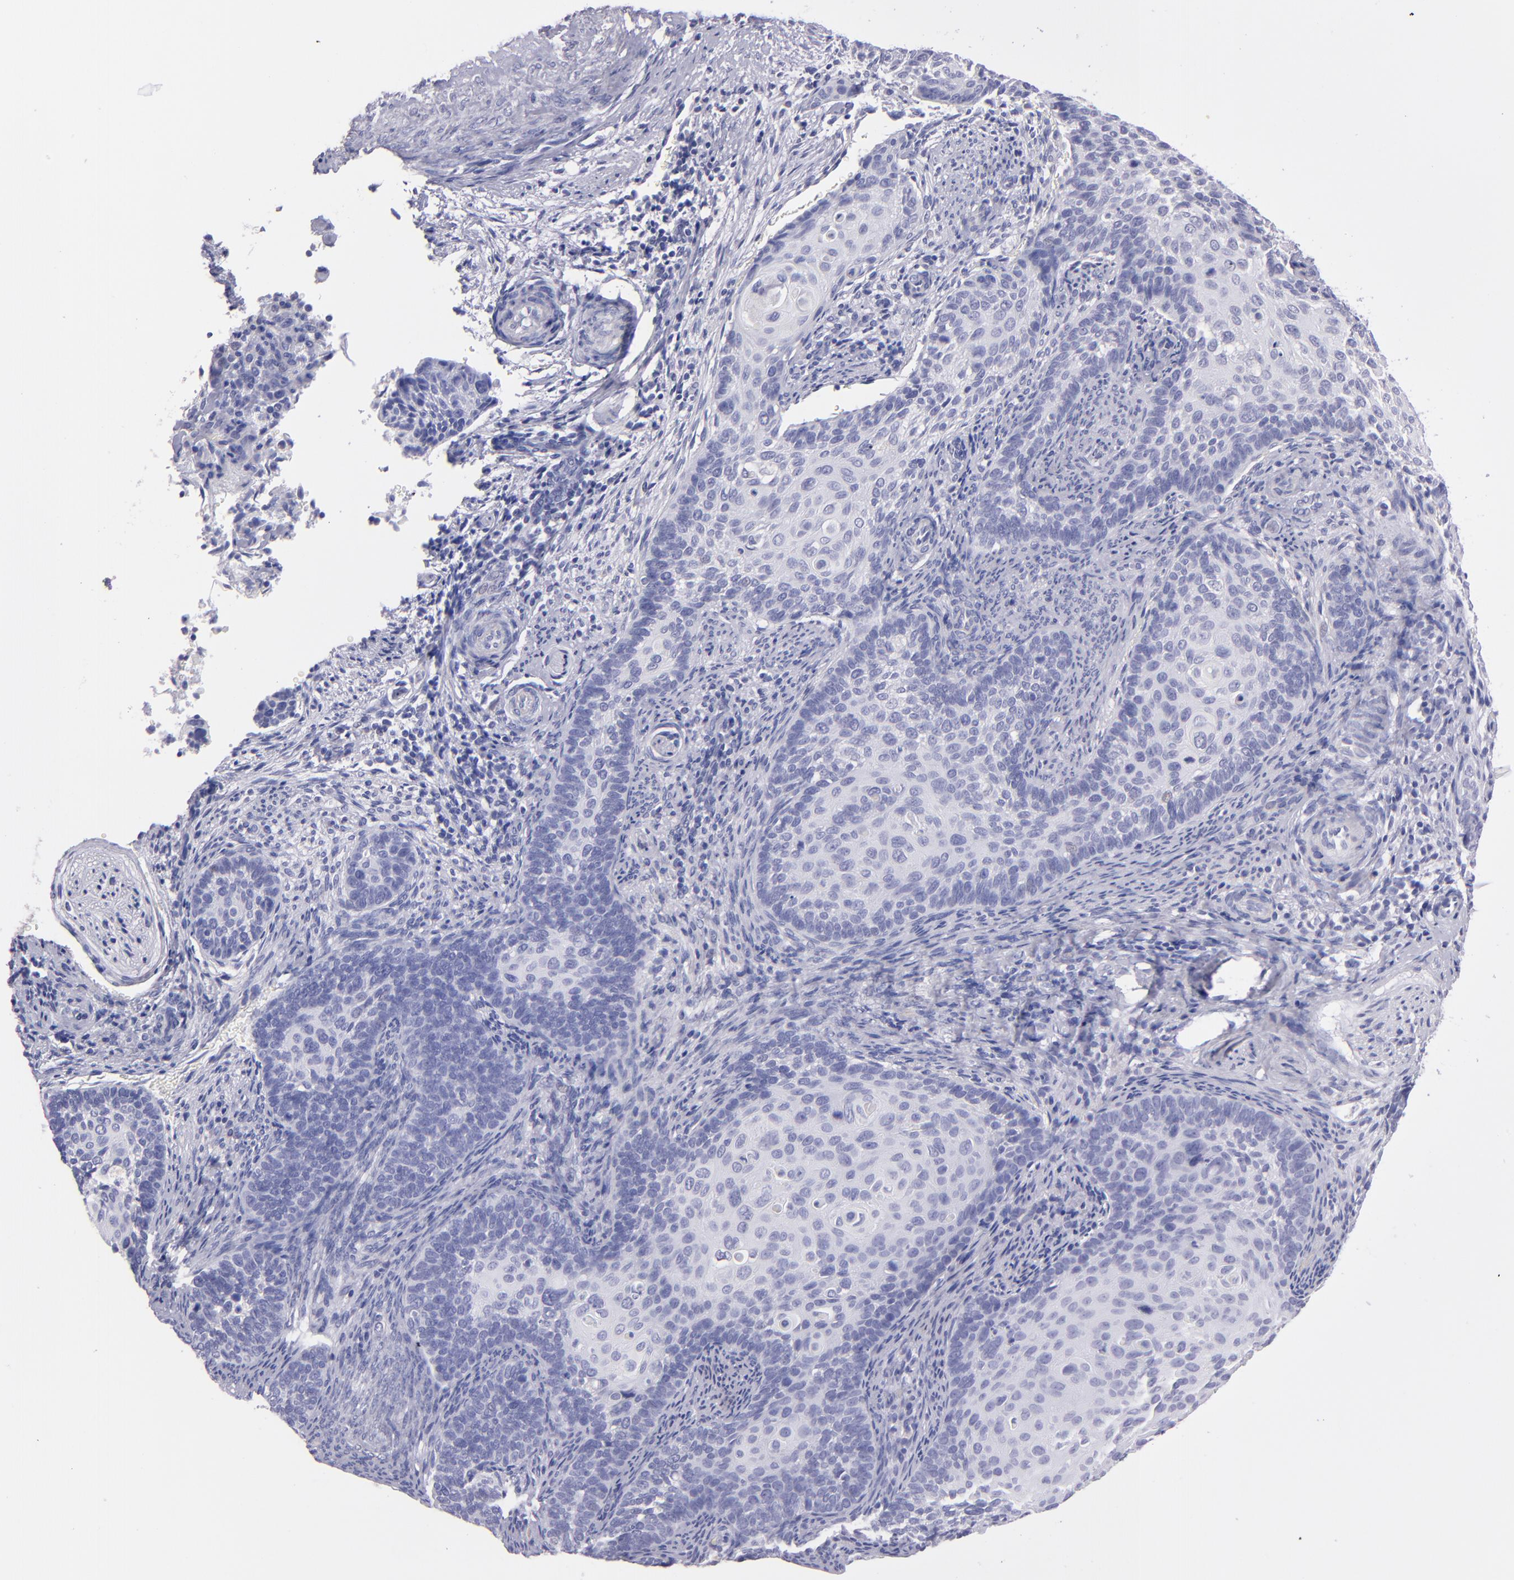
{"staining": {"intensity": "negative", "quantity": "none", "location": "none"}, "tissue": "cervical cancer", "cell_type": "Tumor cells", "image_type": "cancer", "snomed": [{"axis": "morphology", "description": "Squamous cell carcinoma, NOS"}, {"axis": "topography", "description": "Cervix"}], "caption": "Human squamous cell carcinoma (cervical) stained for a protein using immunohistochemistry (IHC) reveals no staining in tumor cells.", "gene": "TG", "patient": {"sex": "female", "age": 33}}